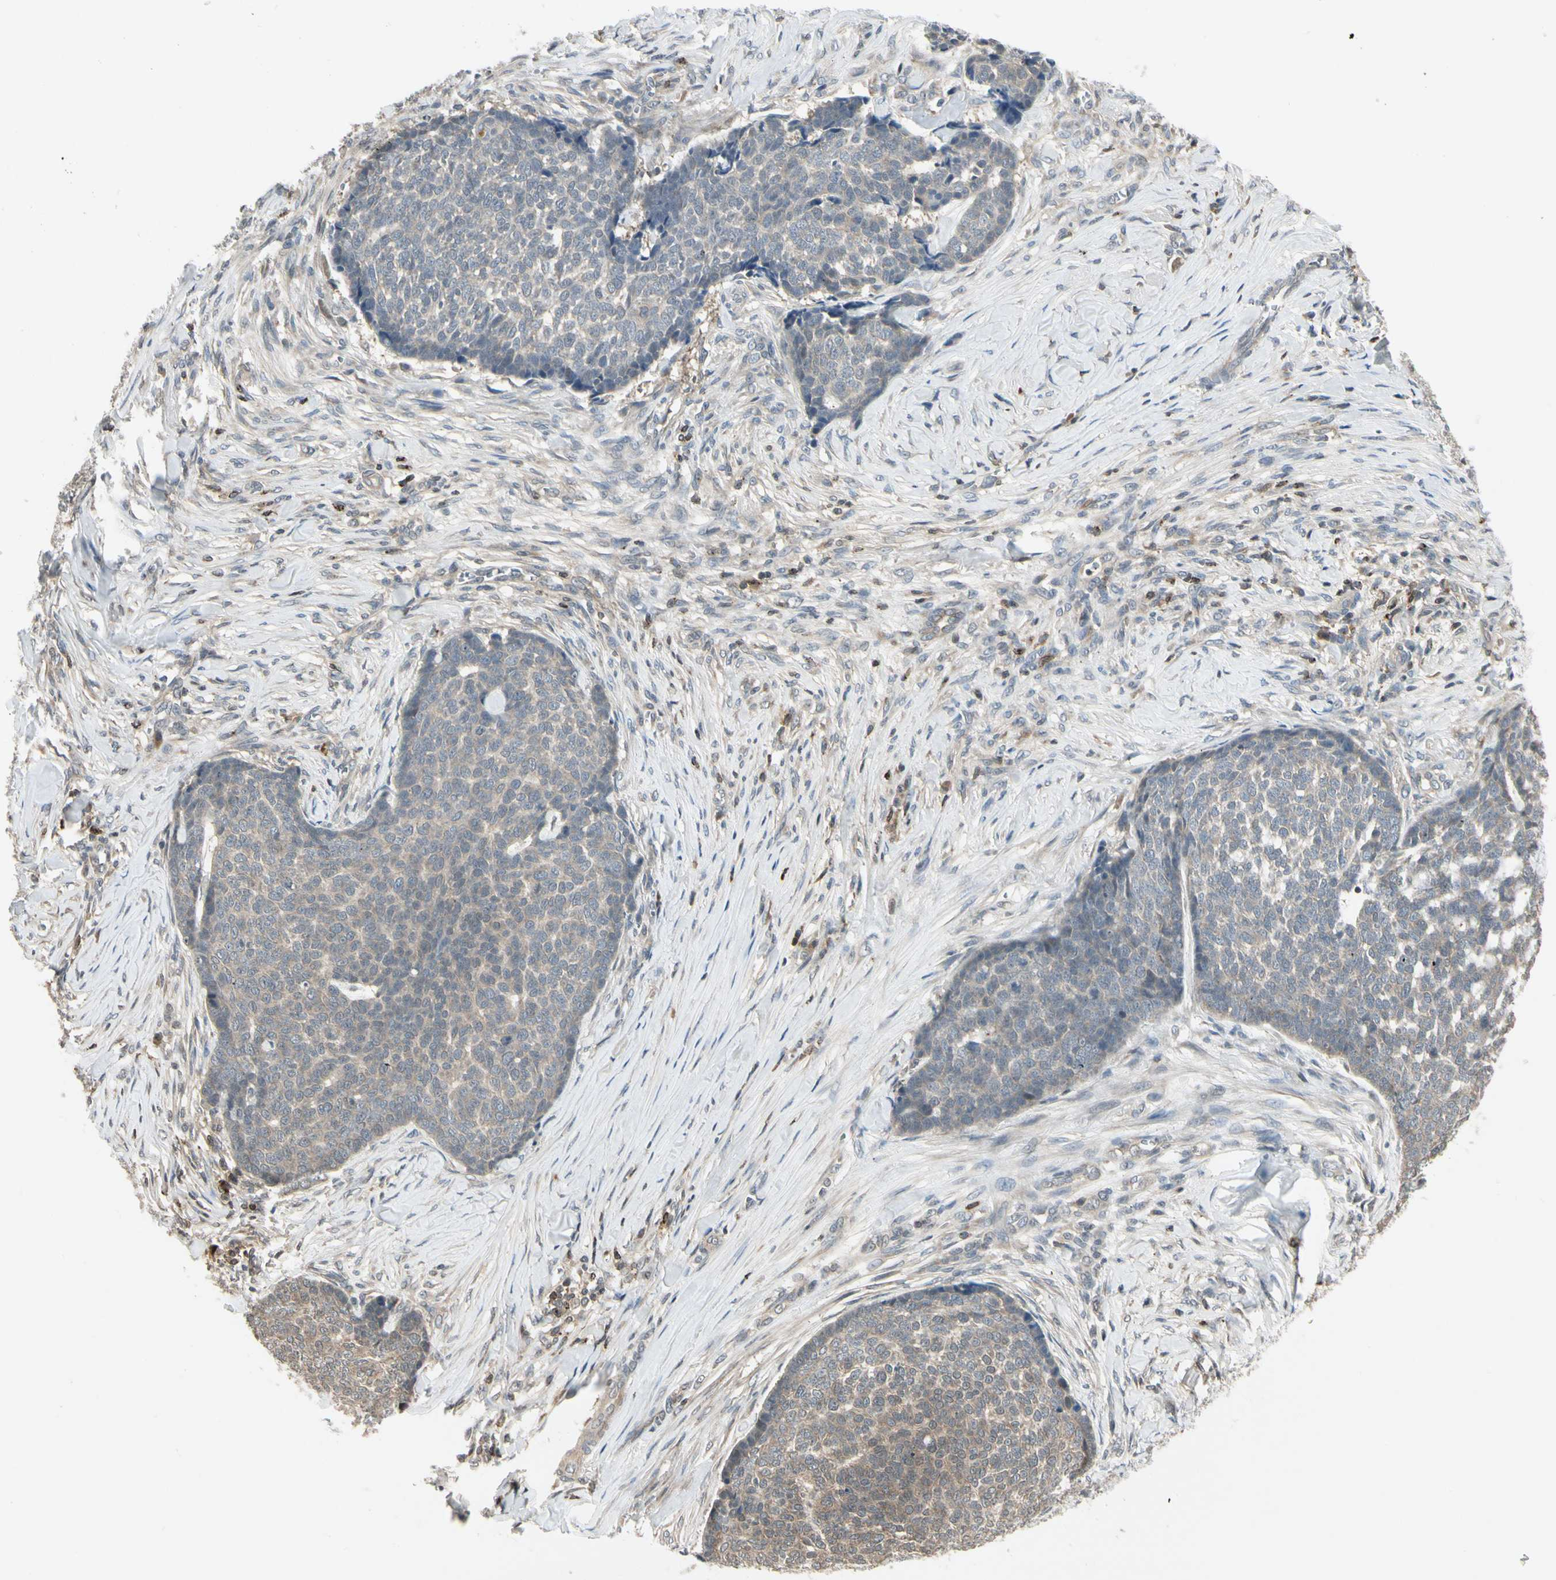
{"staining": {"intensity": "weak", "quantity": "25%-75%", "location": "cytoplasmic/membranous"}, "tissue": "skin cancer", "cell_type": "Tumor cells", "image_type": "cancer", "snomed": [{"axis": "morphology", "description": "Basal cell carcinoma"}, {"axis": "topography", "description": "Skin"}], "caption": "The photomicrograph demonstrates immunohistochemical staining of skin cancer. There is weak cytoplasmic/membranous staining is appreciated in approximately 25%-75% of tumor cells. The protein of interest is shown in brown color, while the nuclei are stained blue.", "gene": "EVC", "patient": {"sex": "male", "age": 84}}